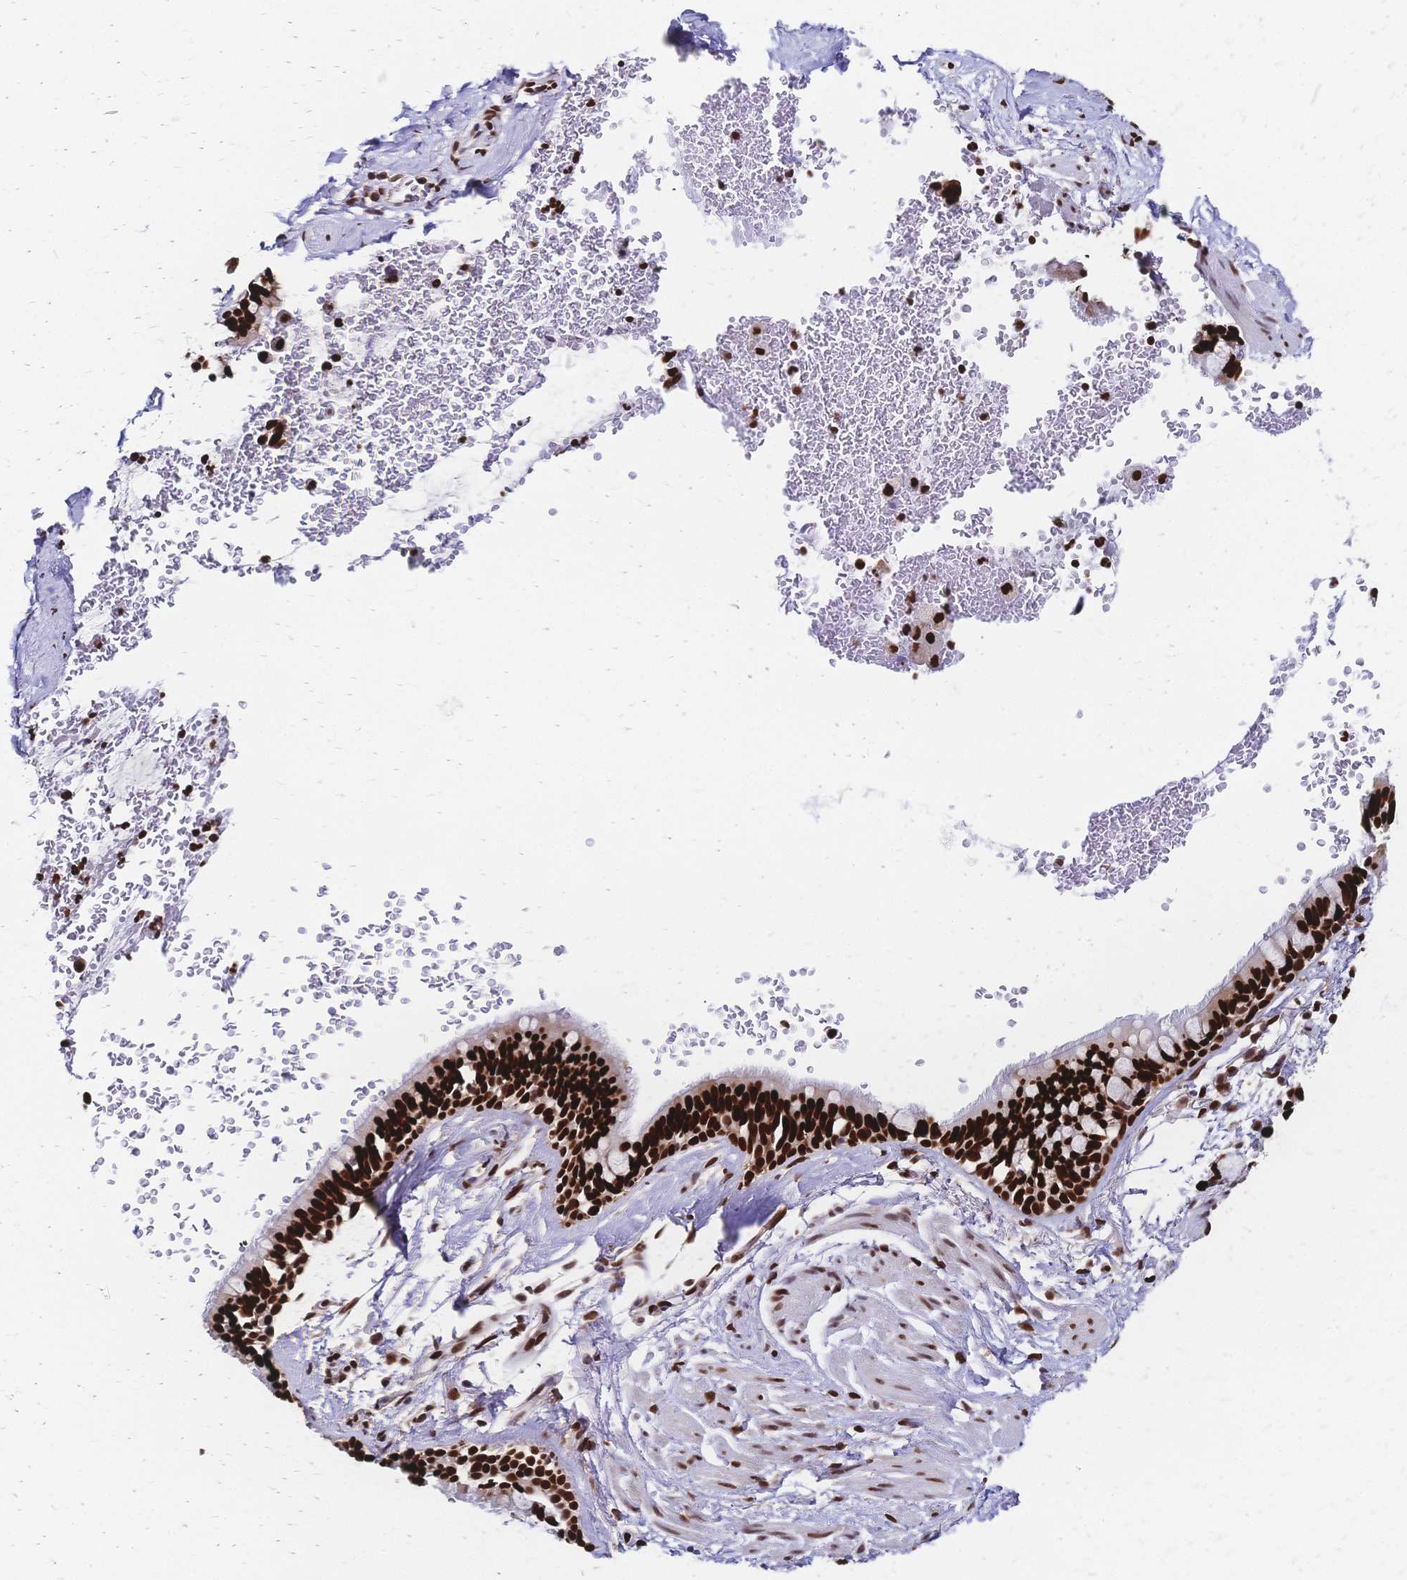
{"staining": {"intensity": "strong", "quantity": ">75%", "location": "nuclear"}, "tissue": "soft tissue", "cell_type": "Chondrocytes", "image_type": "normal", "snomed": [{"axis": "morphology", "description": "Normal tissue, NOS"}, {"axis": "topography", "description": "Lymph node"}, {"axis": "topography", "description": "Cartilage tissue"}, {"axis": "topography", "description": "Bronchus"}], "caption": "Soft tissue stained with a brown dye displays strong nuclear positive expression in about >75% of chondrocytes.", "gene": "HDGF", "patient": {"sex": "female", "age": 70}}